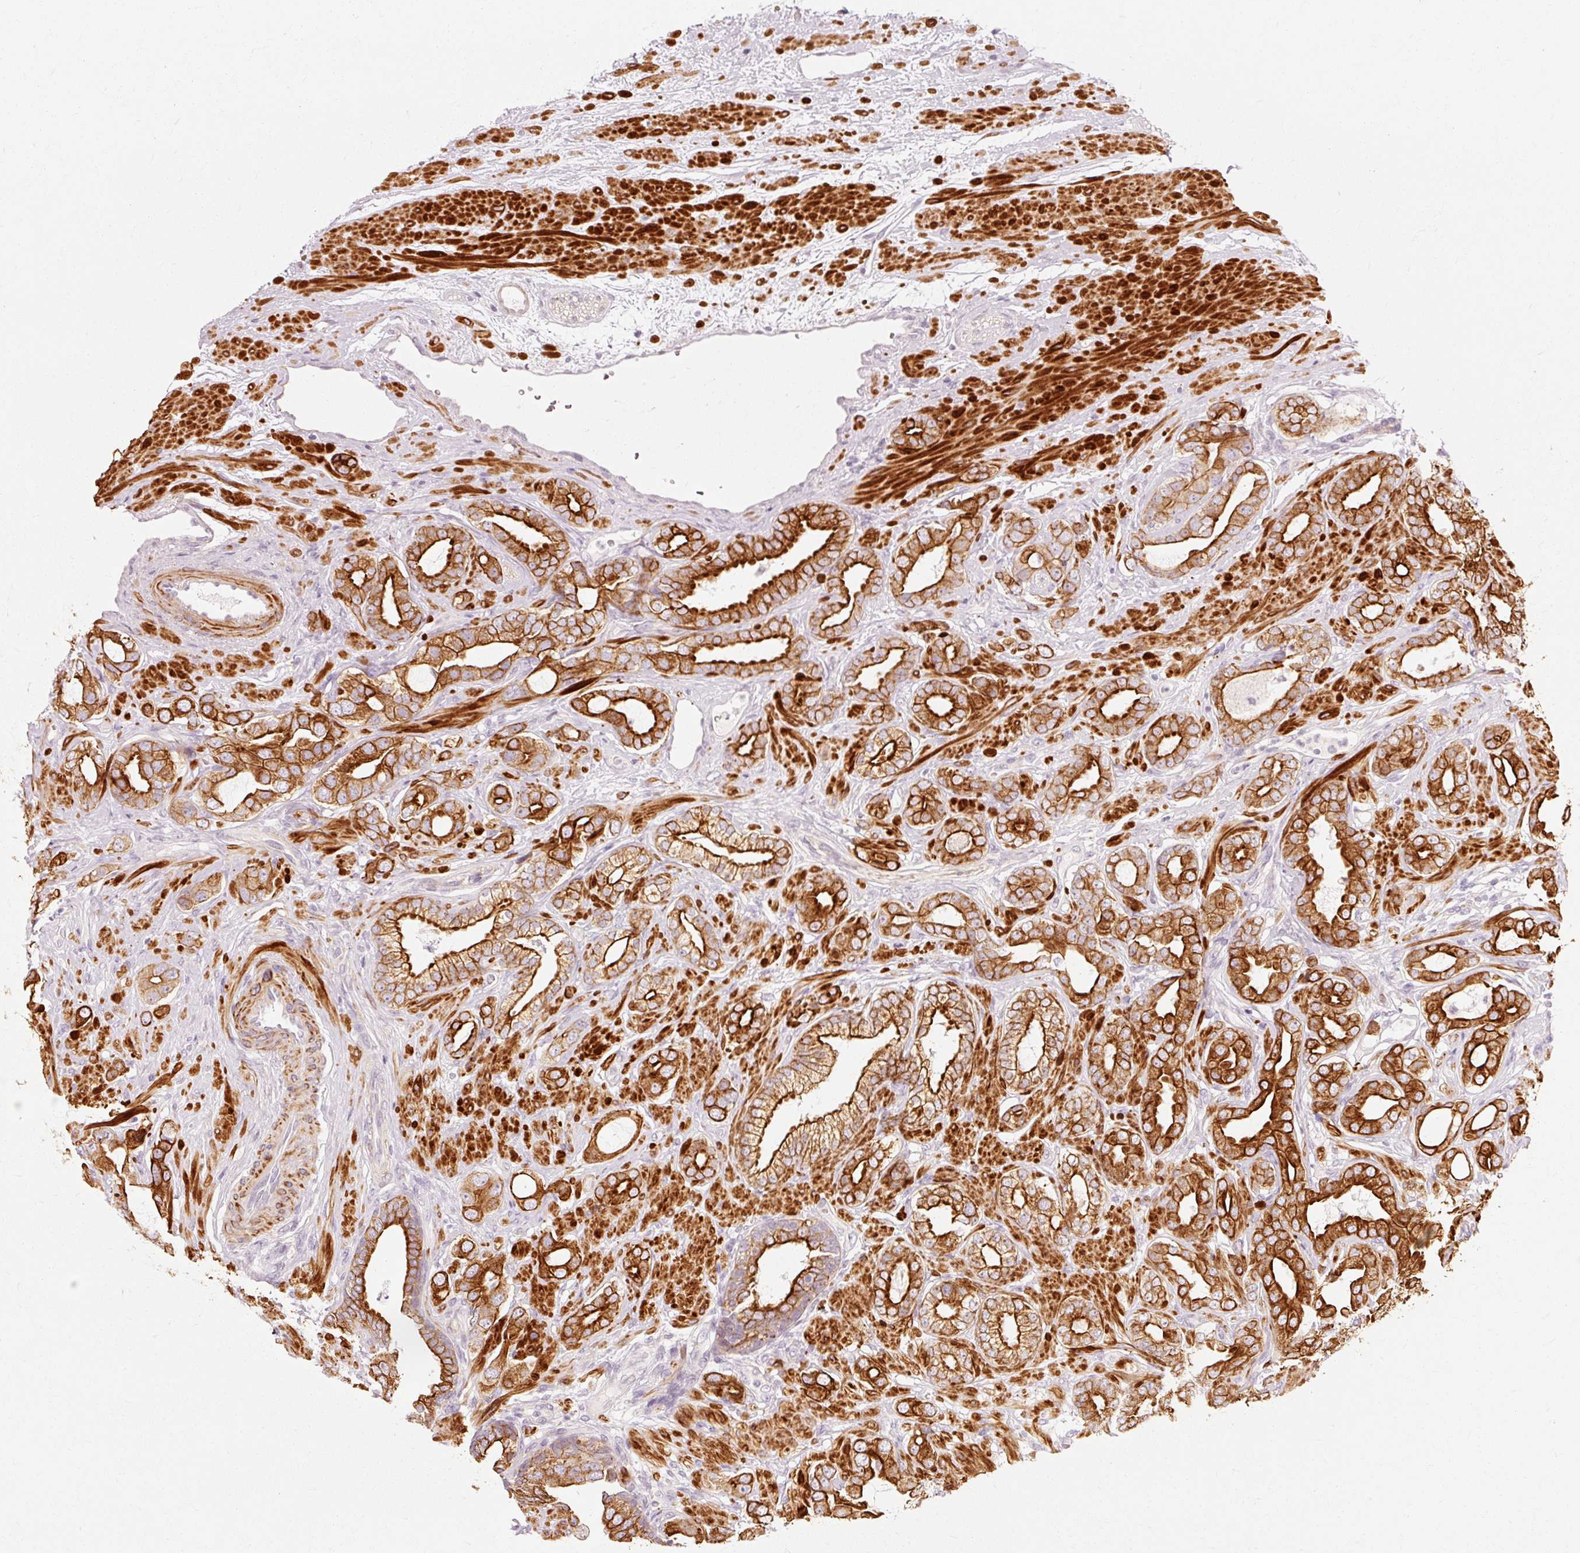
{"staining": {"intensity": "strong", "quantity": ">75%", "location": "cytoplasmic/membranous"}, "tissue": "prostate cancer", "cell_type": "Tumor cells", "image_type": "cancer", "snomed": [{"axis": "morphology", "description": "Adenocarcinoma, Low grade"}, {"axis": "topography", "description": "Prostate"}], "caption": "Strong cytoplasmic/membranous protein staining is appreciated in approximately >75% of tumor cells in prostate cancer.", "gene": "TRIM73", "patient": {"sex": "male", "age": 57}}